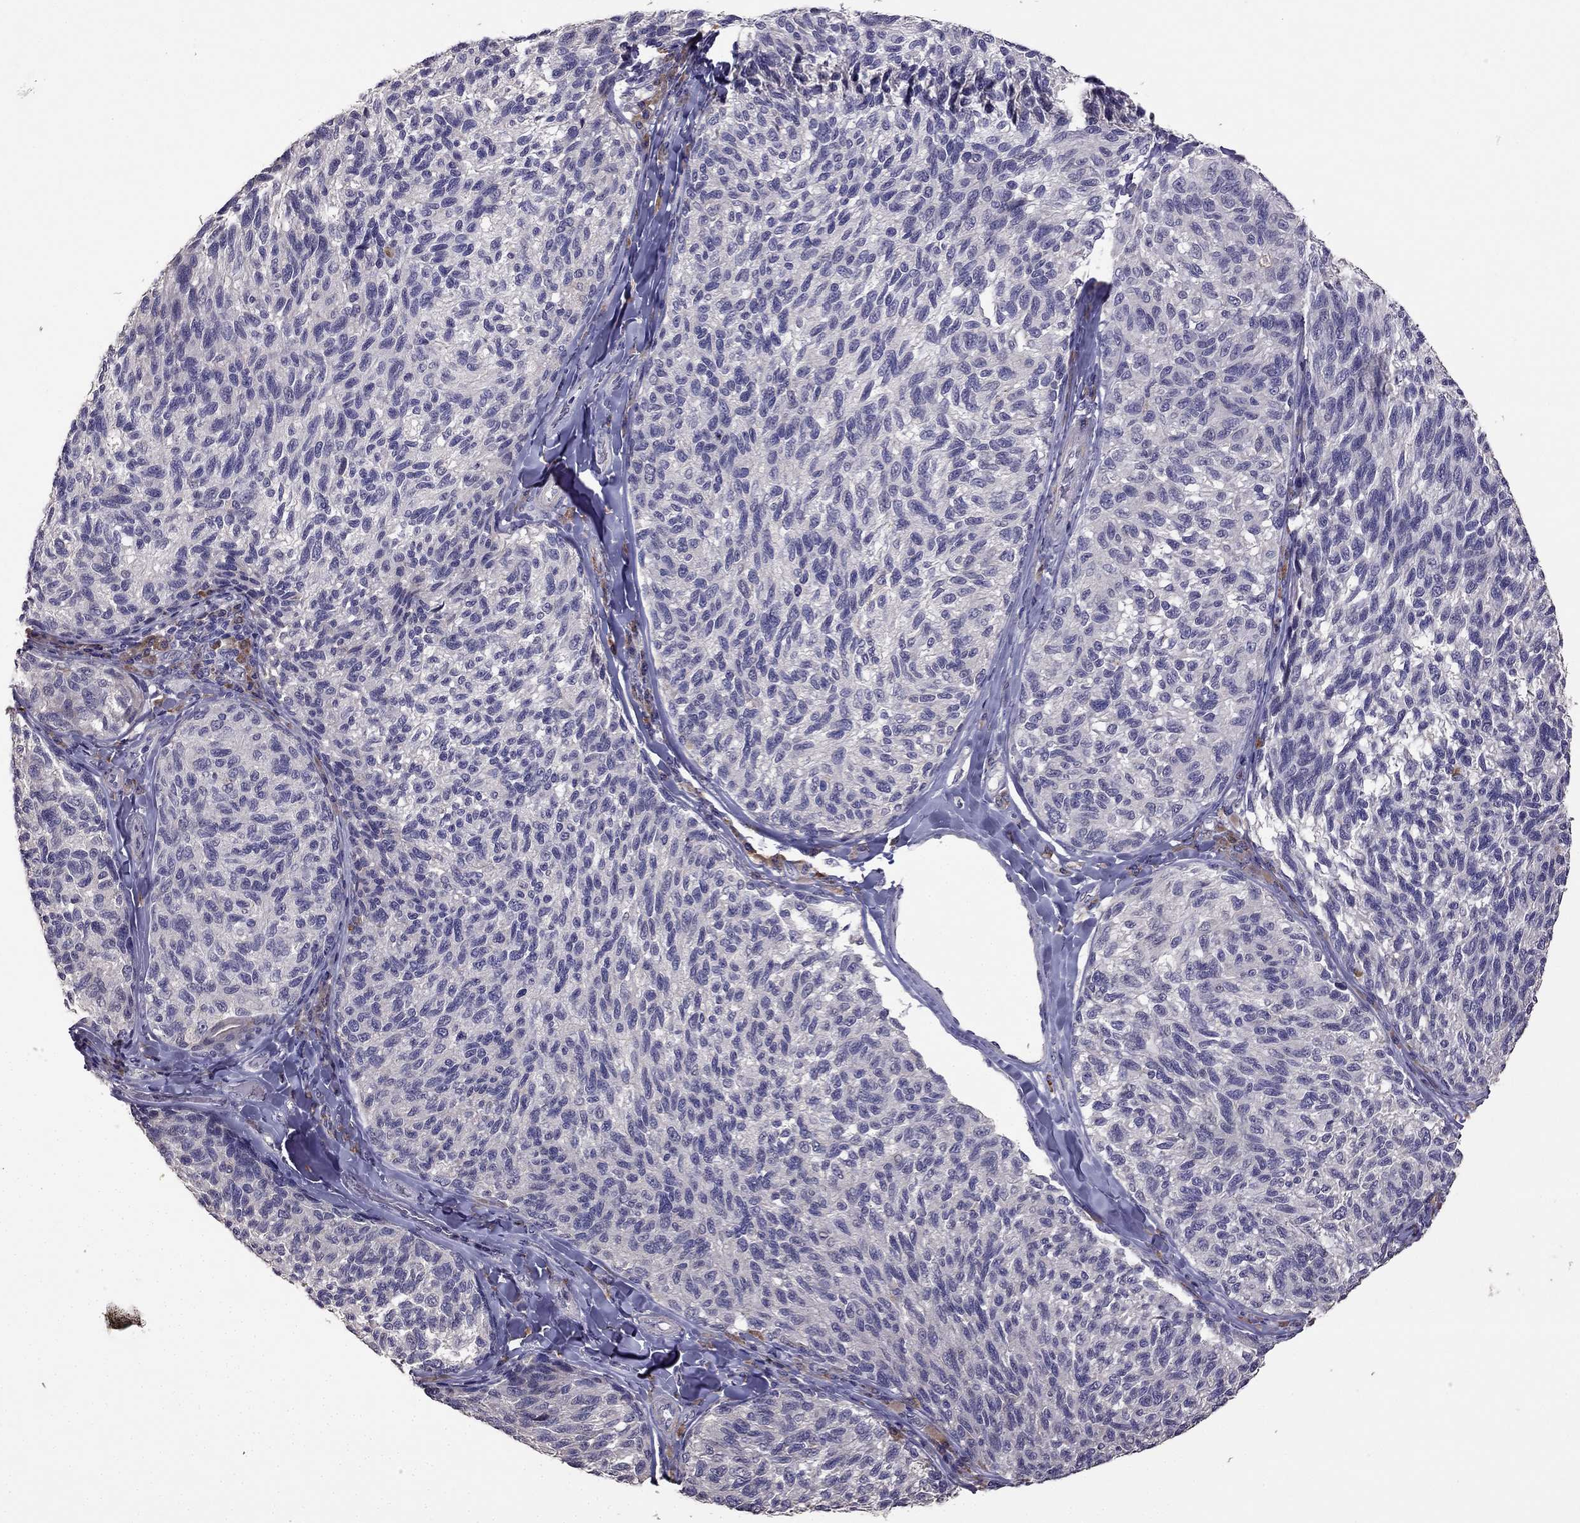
{"staining": {"intensity": "negative", "quantity": "none", "location": "none"}, "tissue": "melanoma", "cell_type": "Tumor cells", "image_type": "cancer", "snomed": [{"axis": "morphology", "description": "Malignant melanoma, NOS"}, {"axis": "topography", "description": "Skin"}], "caption": "Micrograph shows no significant protein positivity in tumor cells of melanoma.", "gene": "CDH9", "patient": {"sex": "female", "age": 73}}